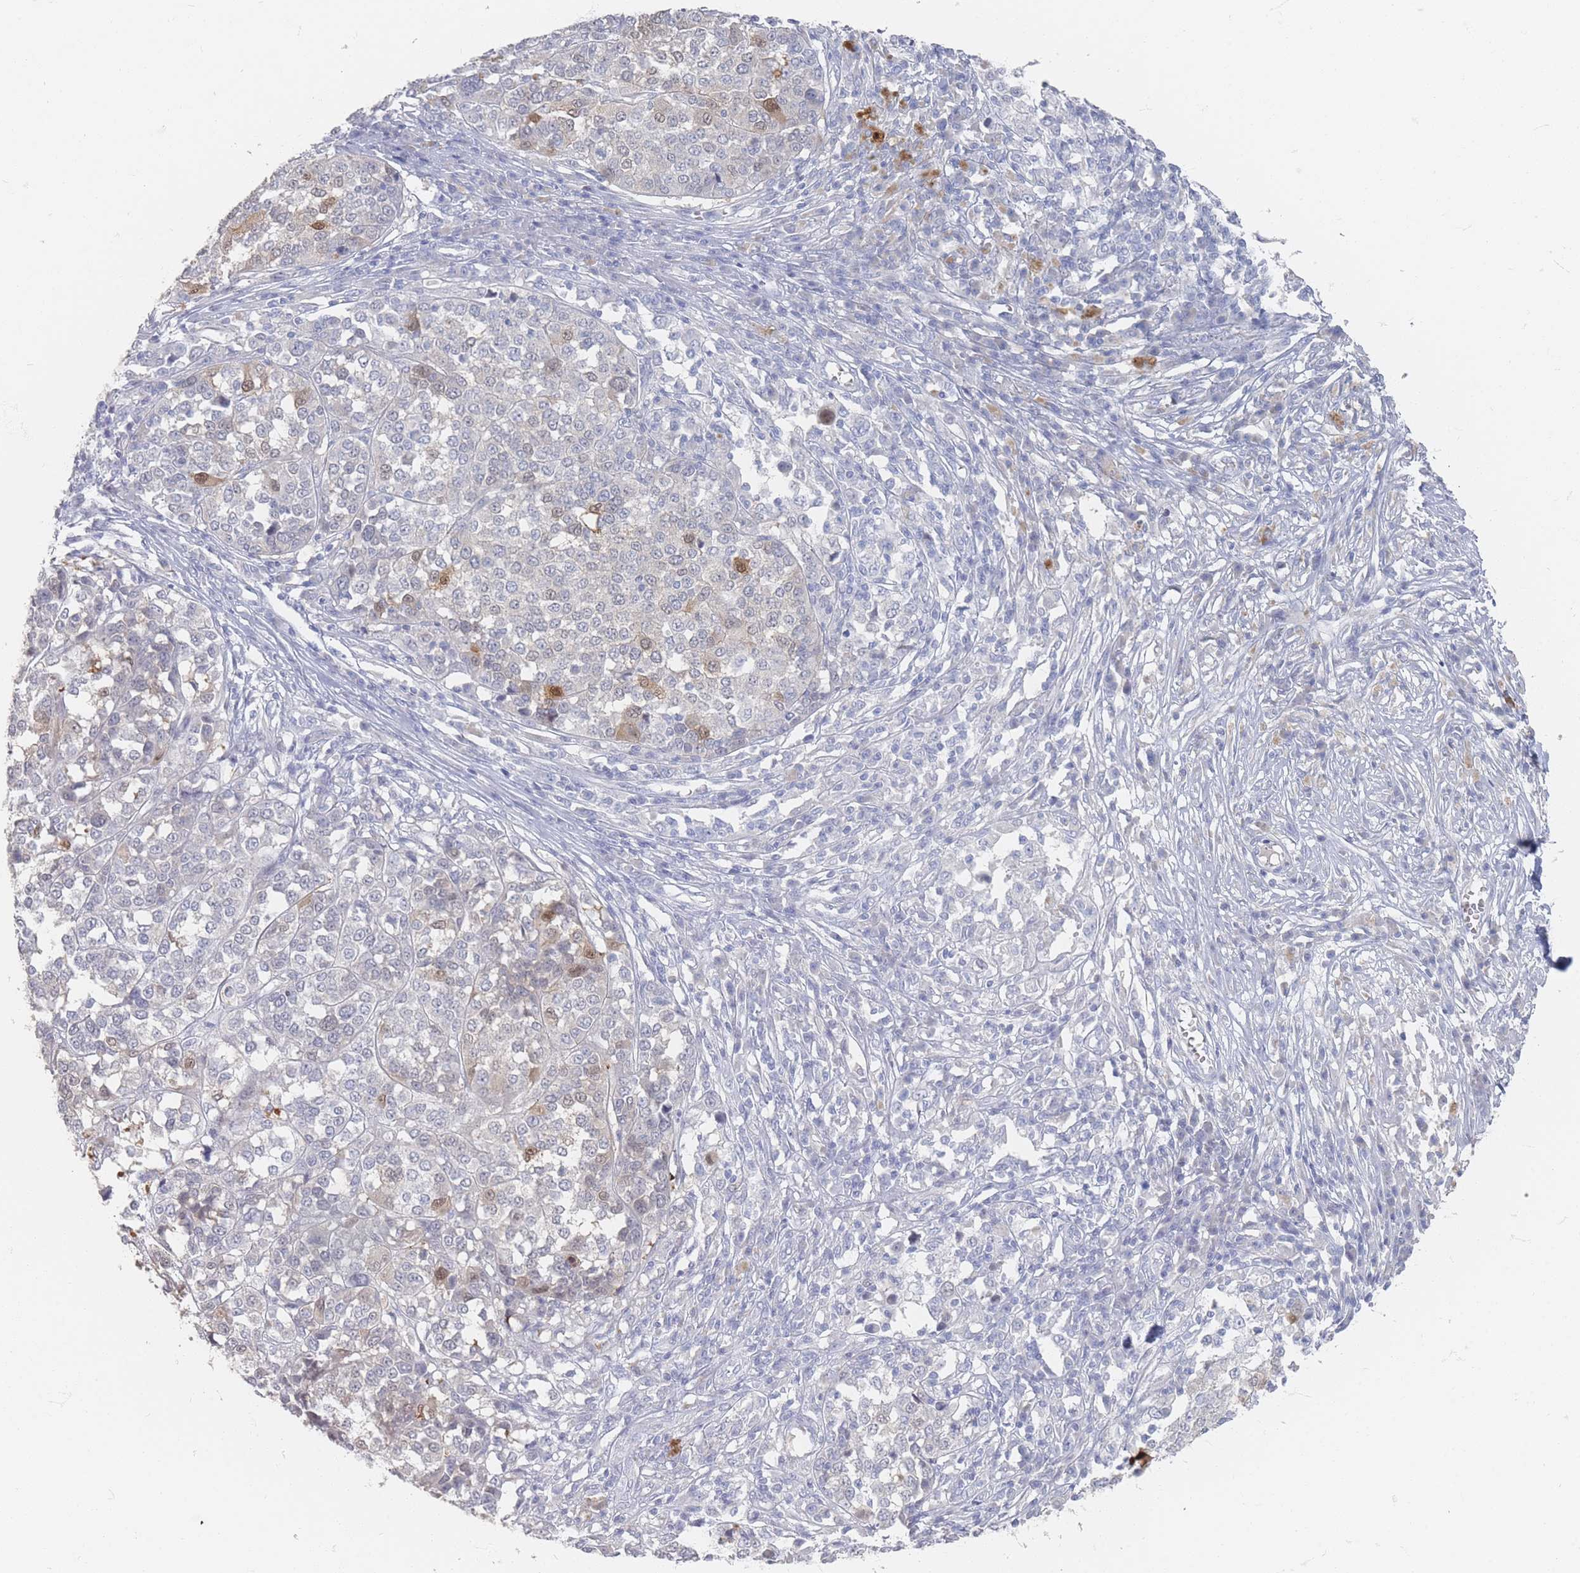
{"staining": {"intensity": "moderate", "quantity": "<25%", "location": "cytoplasmic/membranous,nuclear"}, "tissue": "melanoma", "cell_type": "Tumor cells", "image_type": "cancer", "snomed": [{"axis": "morphology", "description": "Malignant melanoma, Metastatic site"}, {"axis": "topography", "description": "Lymph node"}], "caption": "Human melanoma stained with a protein marker displays moderate staining in tumor cells.", "gene": "HELZ2", "patient": {"sex": "male", "age": 44}}